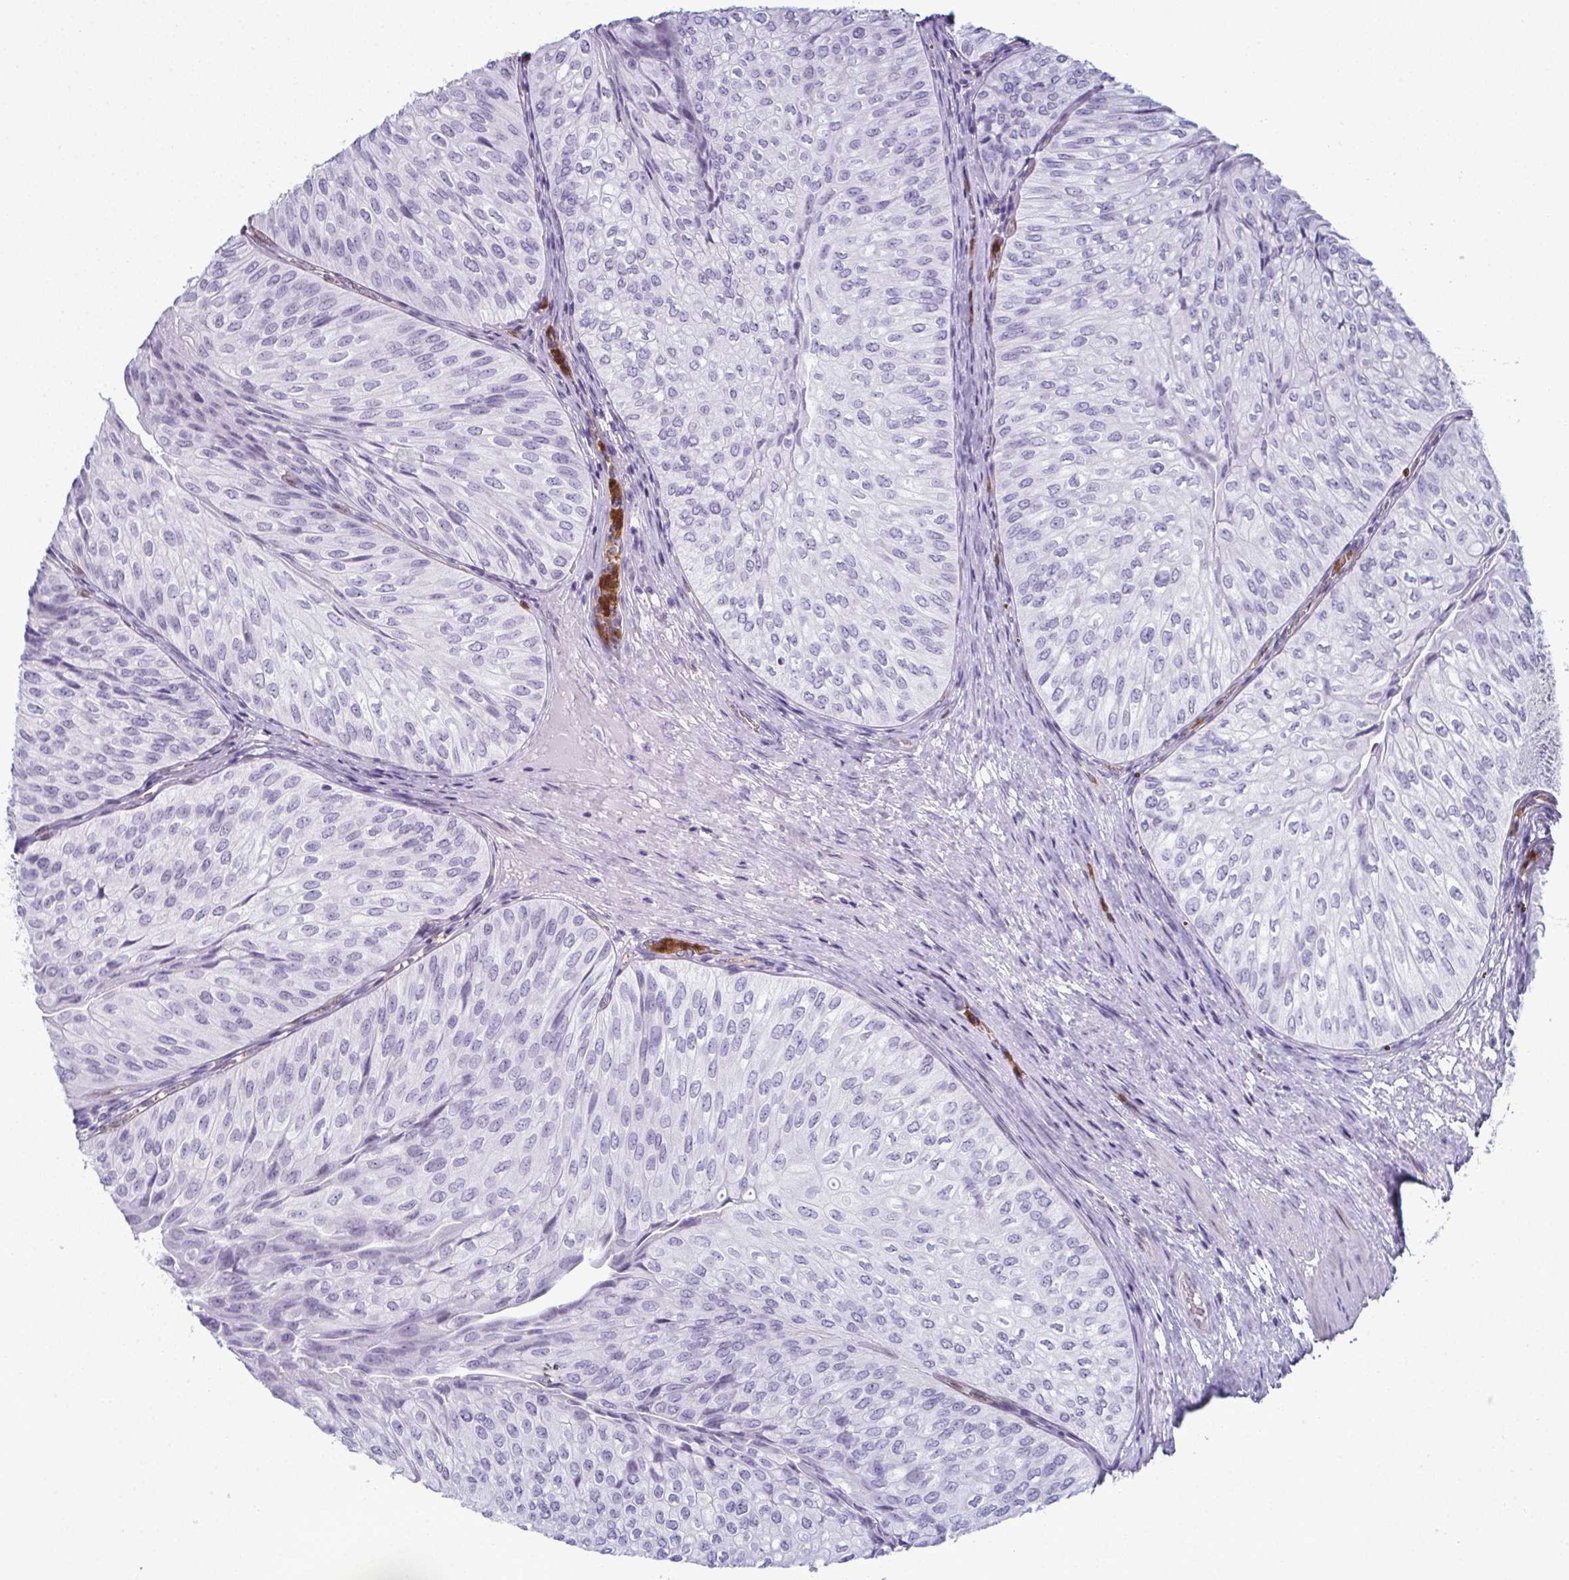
{"staining": {"intensity": "negative", "quantity": "none", "location": "none"}, "tissue": "urothelial cancer", "cell_type": "Tumor cells", "image_type": "cancer", "snomed": [{"axis": "morphology", "description": "Urothelial carcinoma, NOS"}, {"axis": "topography", "description": "Urinary bladder"}], "caption": "The micrograph exhibits no staining of tumor cells in transitional cell carcinoma.", "gene": "CDA", "patient": {"sex": "male", "age": 62}}